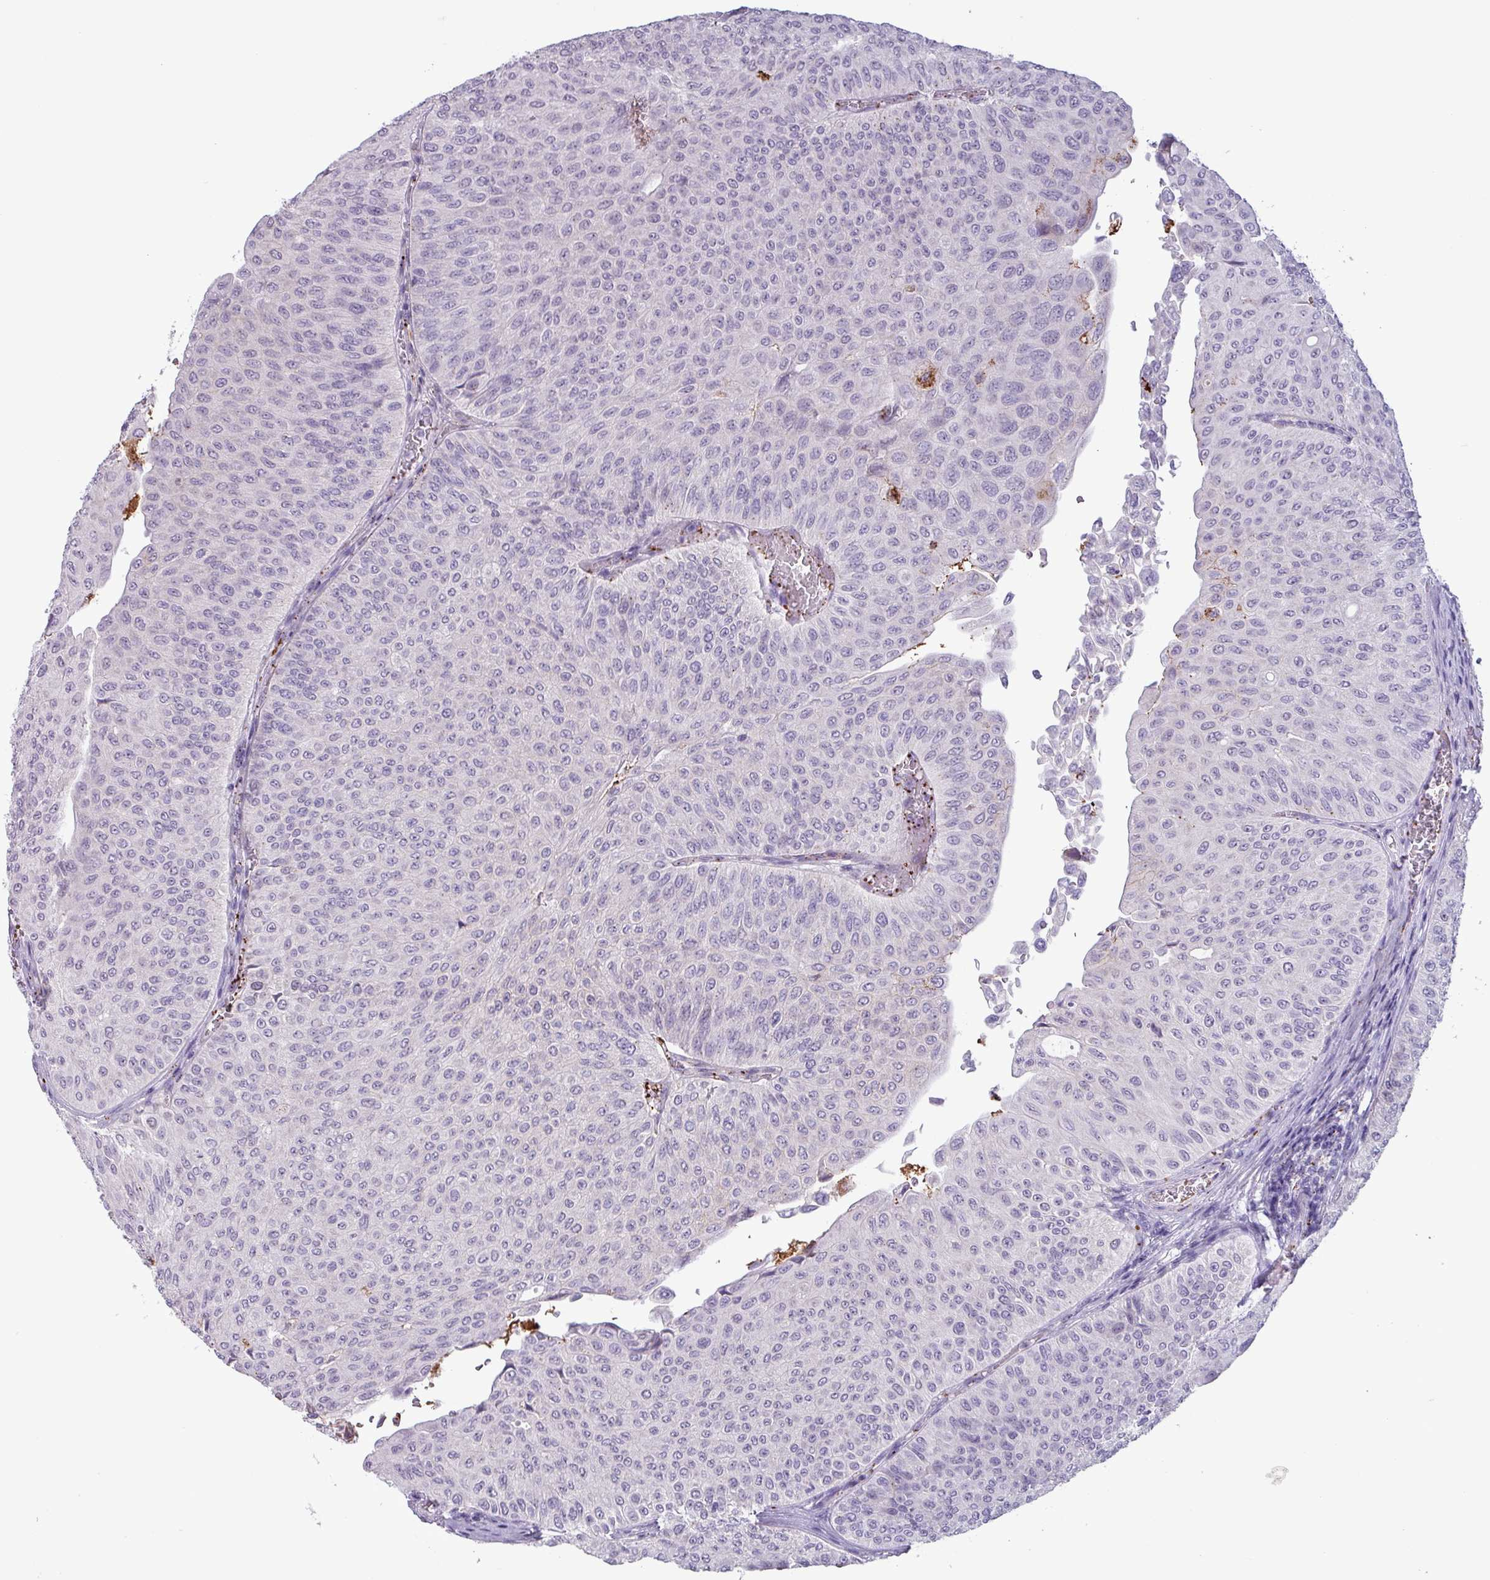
{"staining": {"intensity": "negative", "quantity": "none", "location": "none"}, "tissue": "urothelial cancer", "cell_type": "Tumor cells", "image_type": "cancer", "snomed": [{"axis": "morphology", "description": "Urothelial carcinoma, NOS"}, {"axis": "topography", "description": "Urinary bladder"}], "caption": "Tumor cells show no significant positivity in transitional cell carcinoma.", "gene": "PLIN2", "patient": {"sex": "male", "age": 59}}